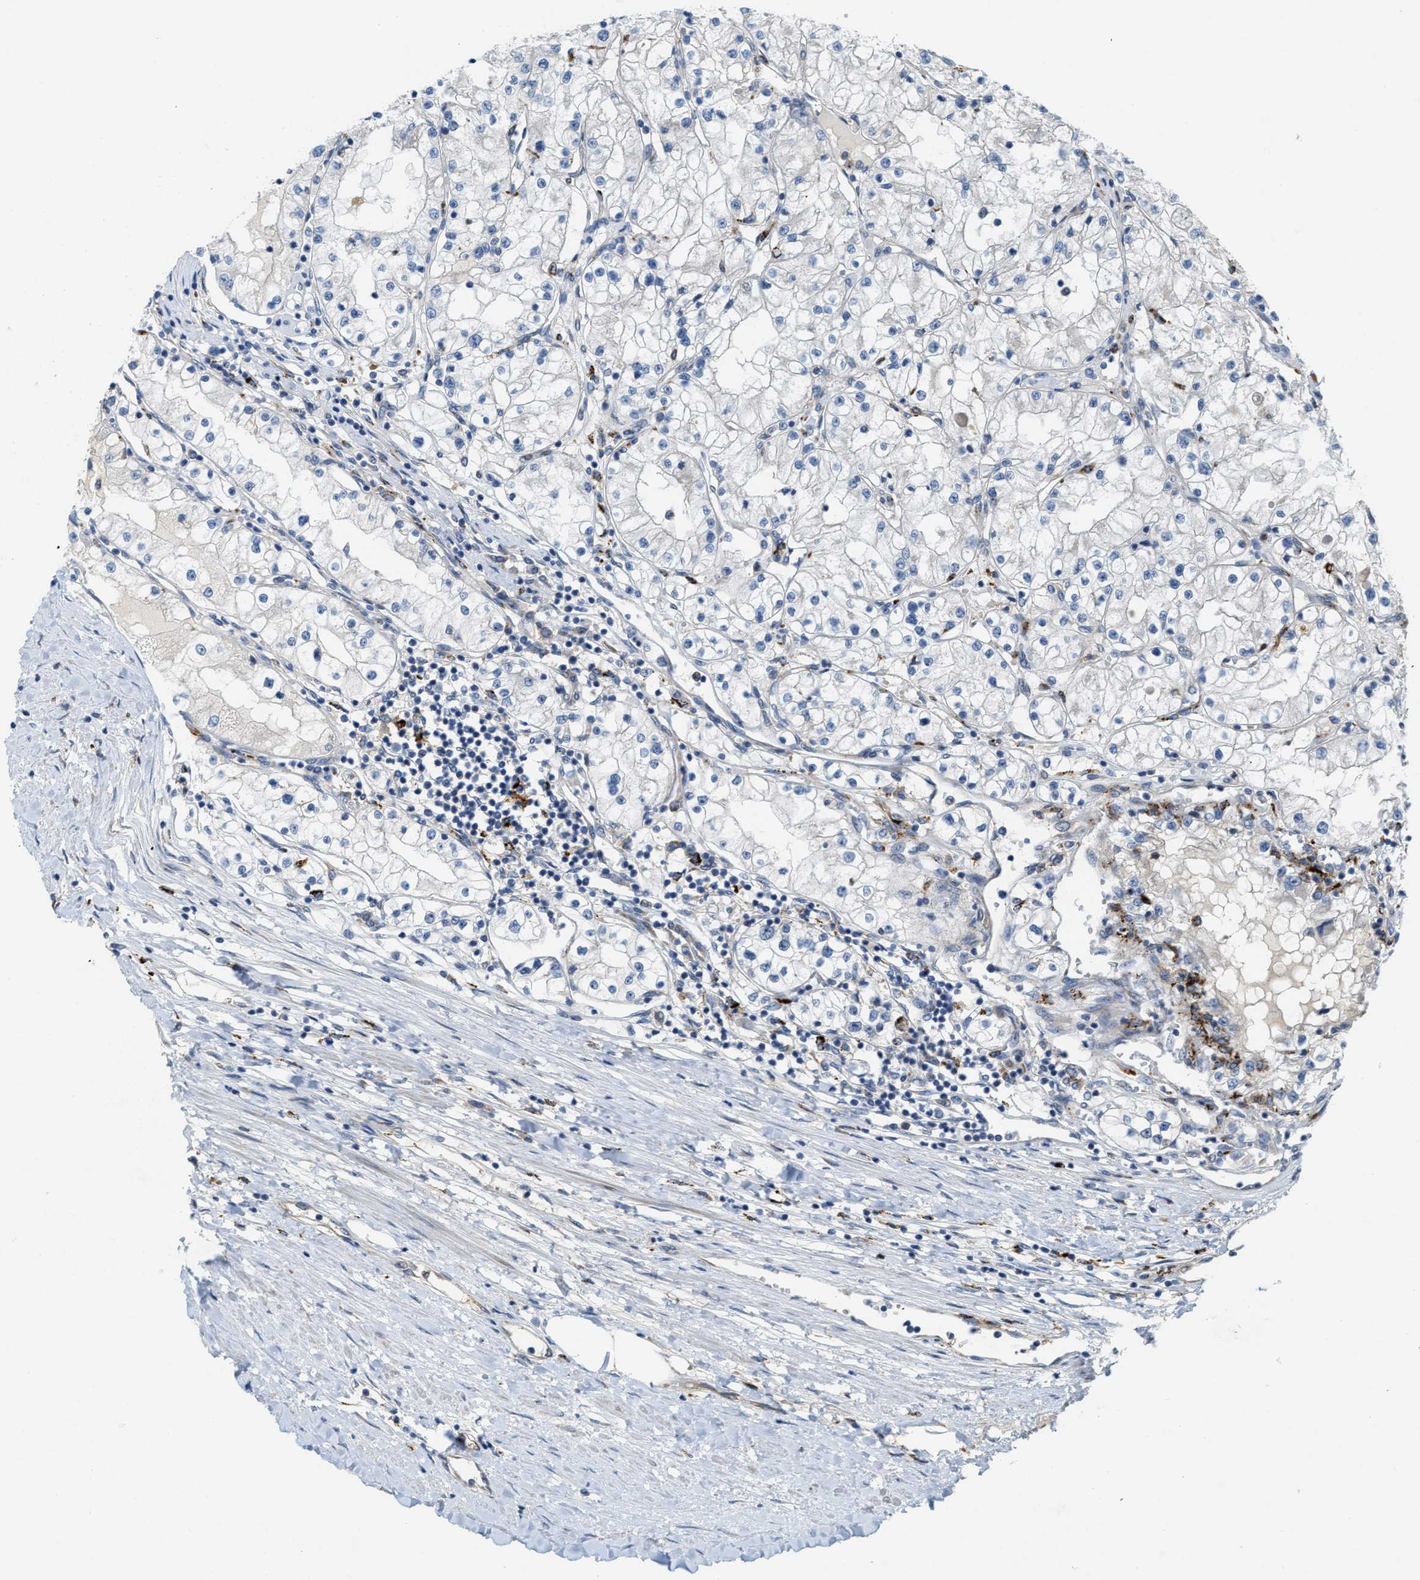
{"staining": {"intensity": "negative", "quantity": "none", "location": "none"}, "tissue": "renal cancer", "cell_type": "Tumor cells", "image_type": "cancer", "snomed": [{"axis": "morphology", "description": "Adenocarcinoma, NOS"}, {"axis": "topography", "description": "Kidney"}], "caption": "This histopathology image is of renal cancer stained with immunohistochemistry to label a protein in brown with the nuclei are counter-stained blue. There is no expression in tumor cells.", "gene": "KLHDC10", "patient": {"sex": "male", "age": 68}}